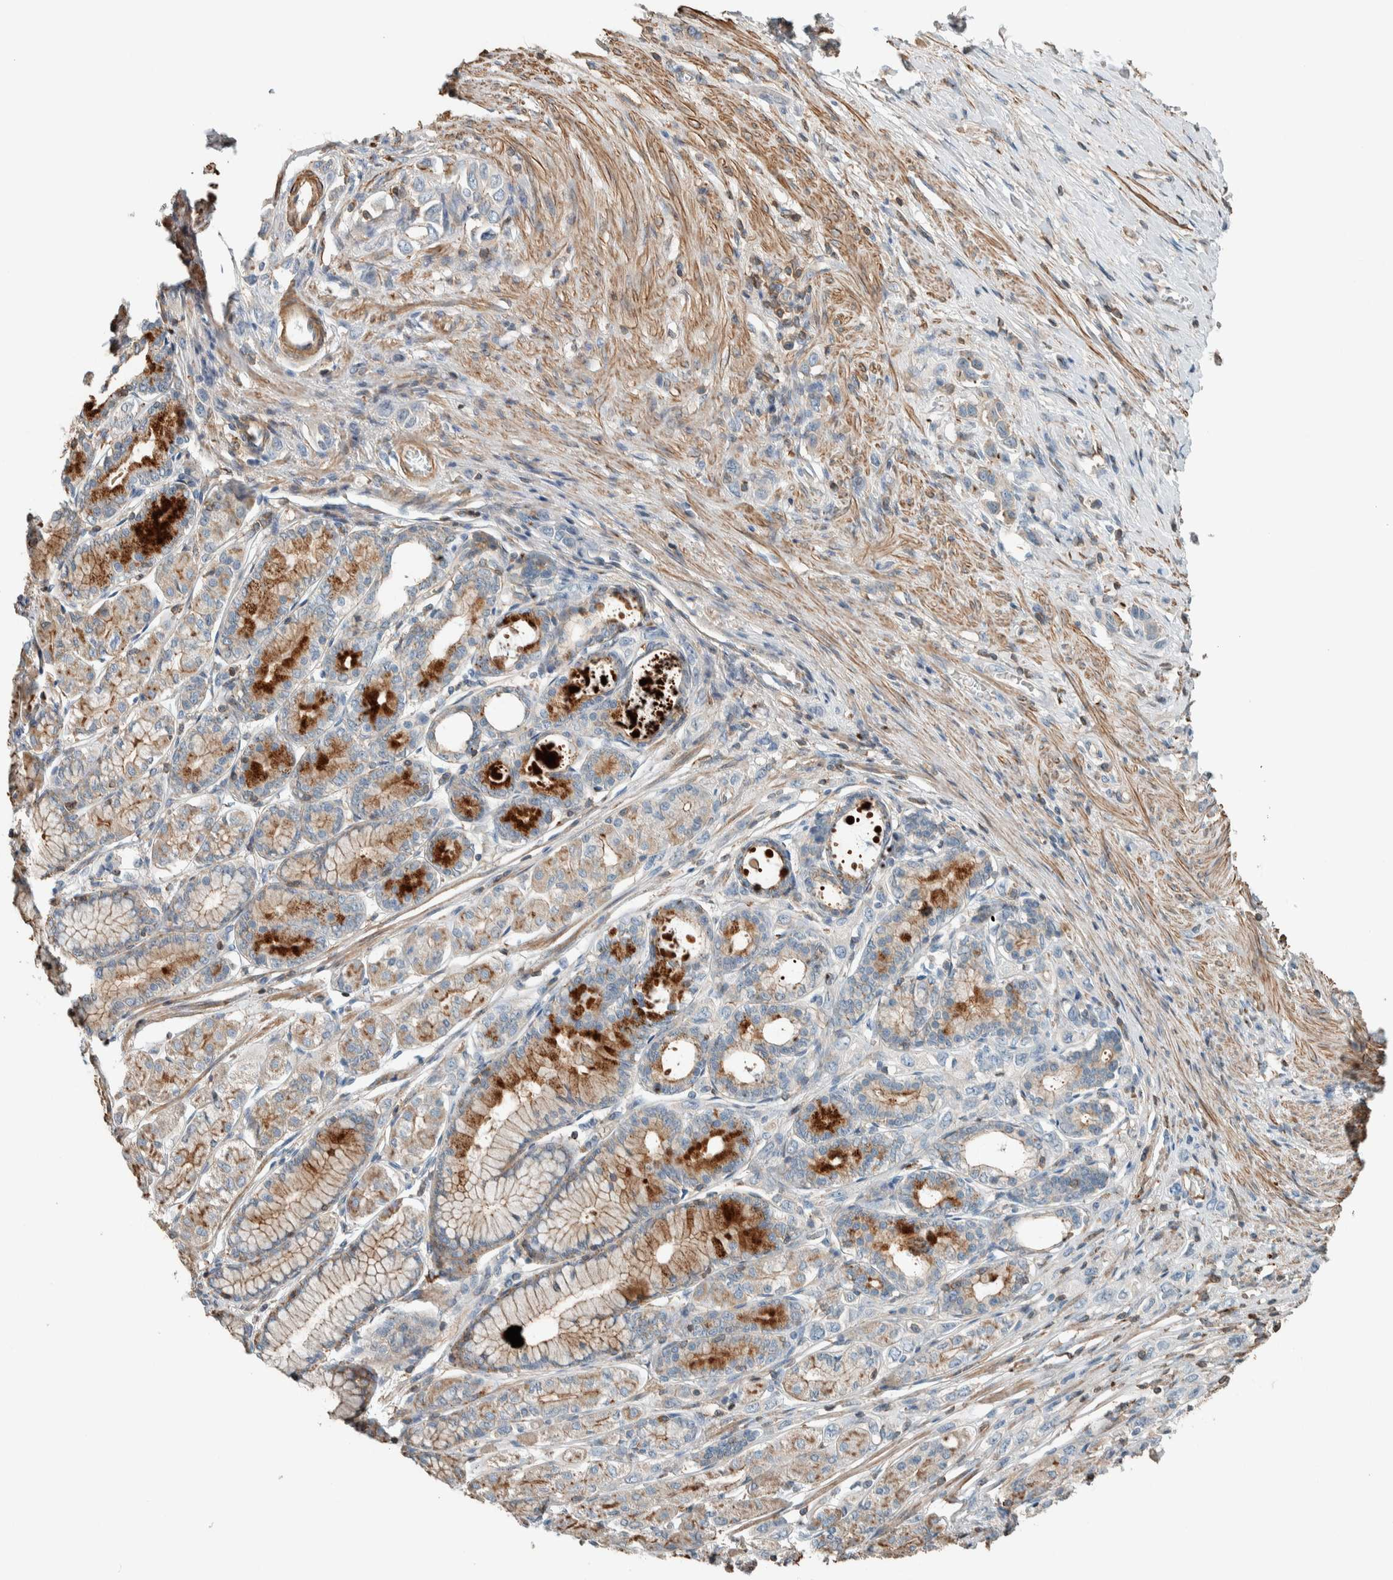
{"staining": {"intensity": "weak", "quantity": "<25%", "location": "cytoplasmic/membranous"}, "tissue": "stomach cancer", "cell_type": "Tumor cells", "image_type": "cancer", "snomed": [{"axis": "morphology", "description": "Adenocarcinoma, NOS"}, {"axis": "topography", "description": "Stomach"}], "caption": "The image exhibits no staining of tumor cells in adenocarcinoma (stomach). (DAB (3,3'-diaminobenzidine) immunohistochemistry (IHC) visualized using brightfield microscopy, high magnification).", "gene": "CTBP2", "patient": {"sex": "female", "age": 65}}